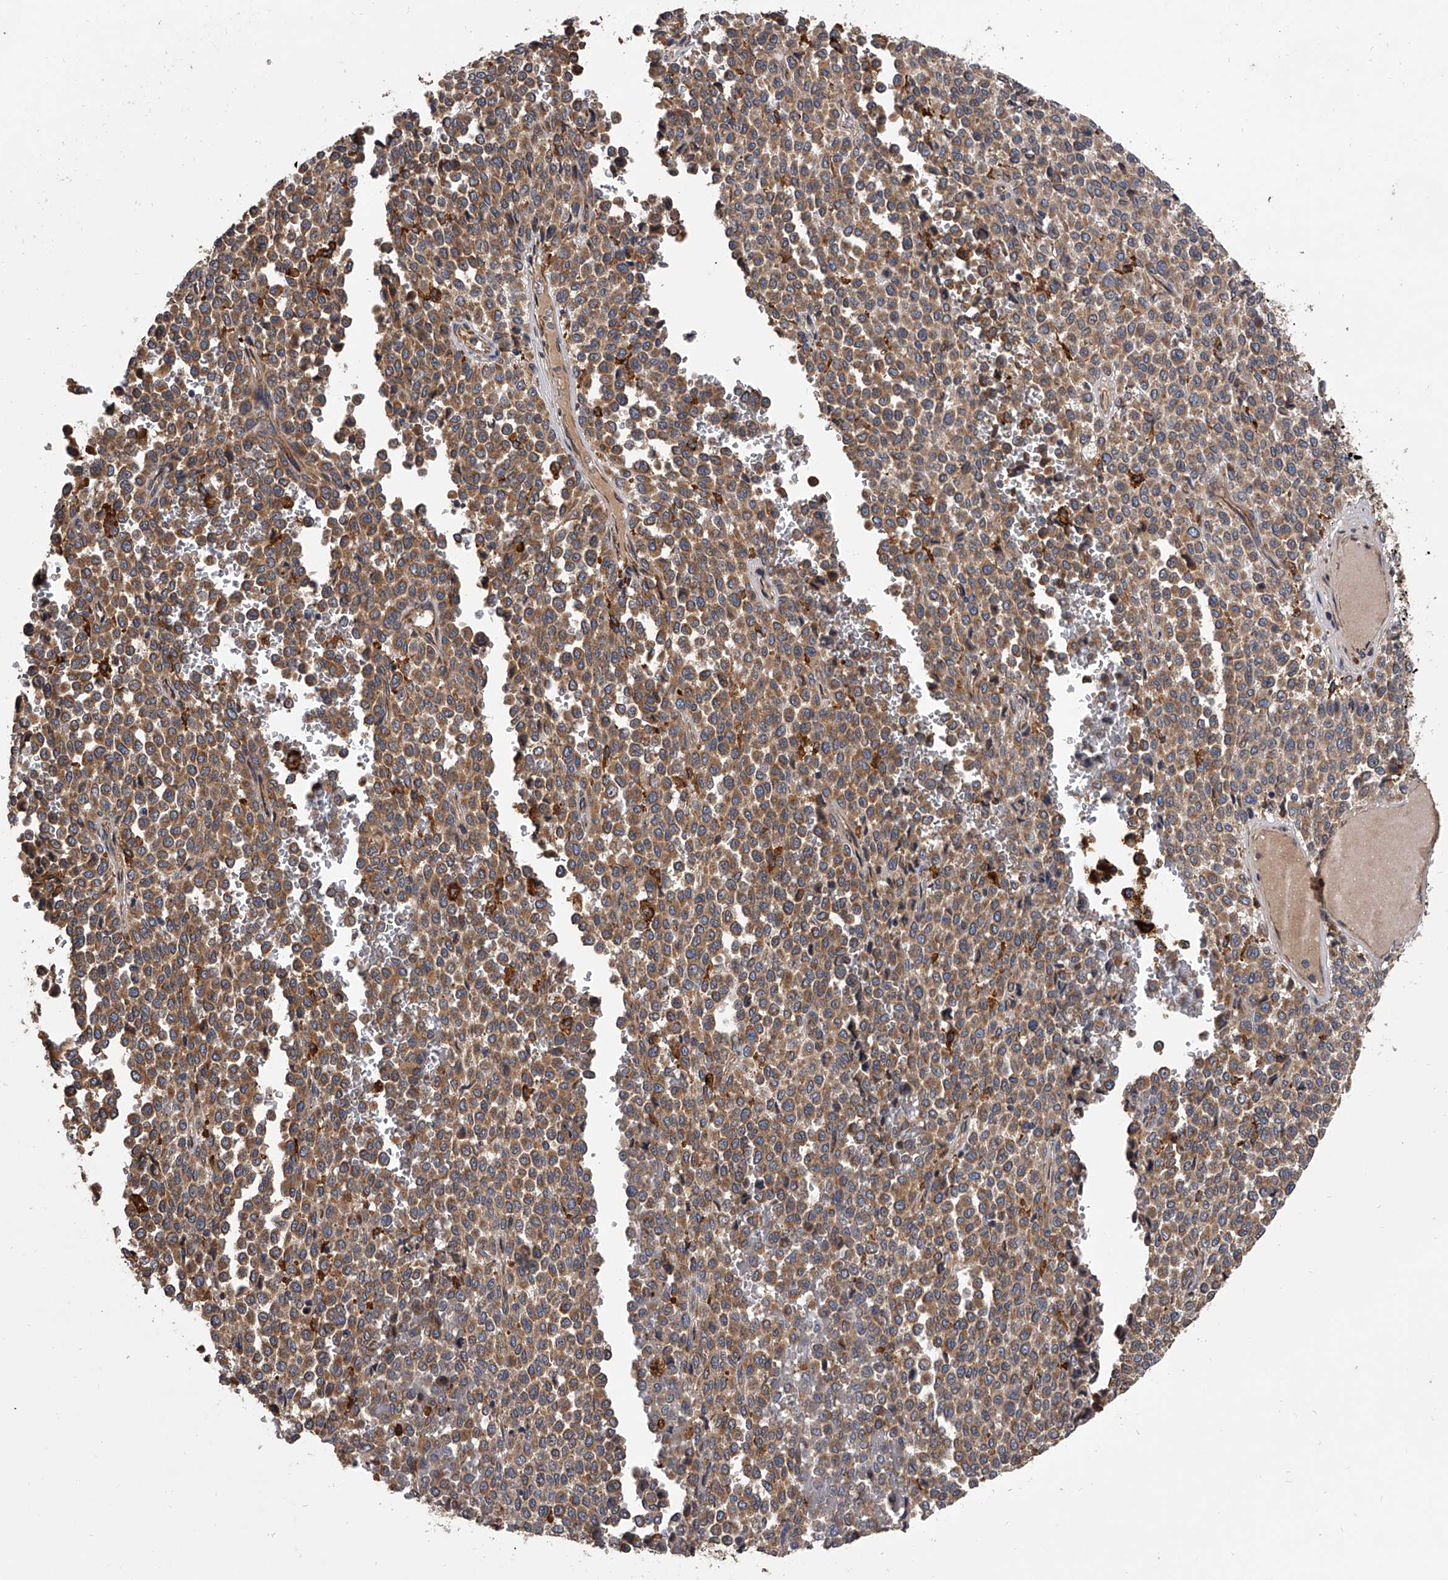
{"staining": {"intensity": "moderate", "quantity": ">75%", "location": "cytoplasmic/membranous"}, "tissue": "melanoma", "cell_type": "Tumor cells", "image_type": "cancer", "snomed": [{"axis": "morphology", "description": "Malignant melanoma, Metastatic site"}, {"axis": "topography", "description": "Pancreas"}], "caption": "Tumor cells show moderate cytoplasmic/membranous expression in about >75% of cells in melanoma. The protein is shown in brown color, while the nuclei are stained blue.", "gene": "EXOC4", "patient": {"sex": "female", "age": 30}}